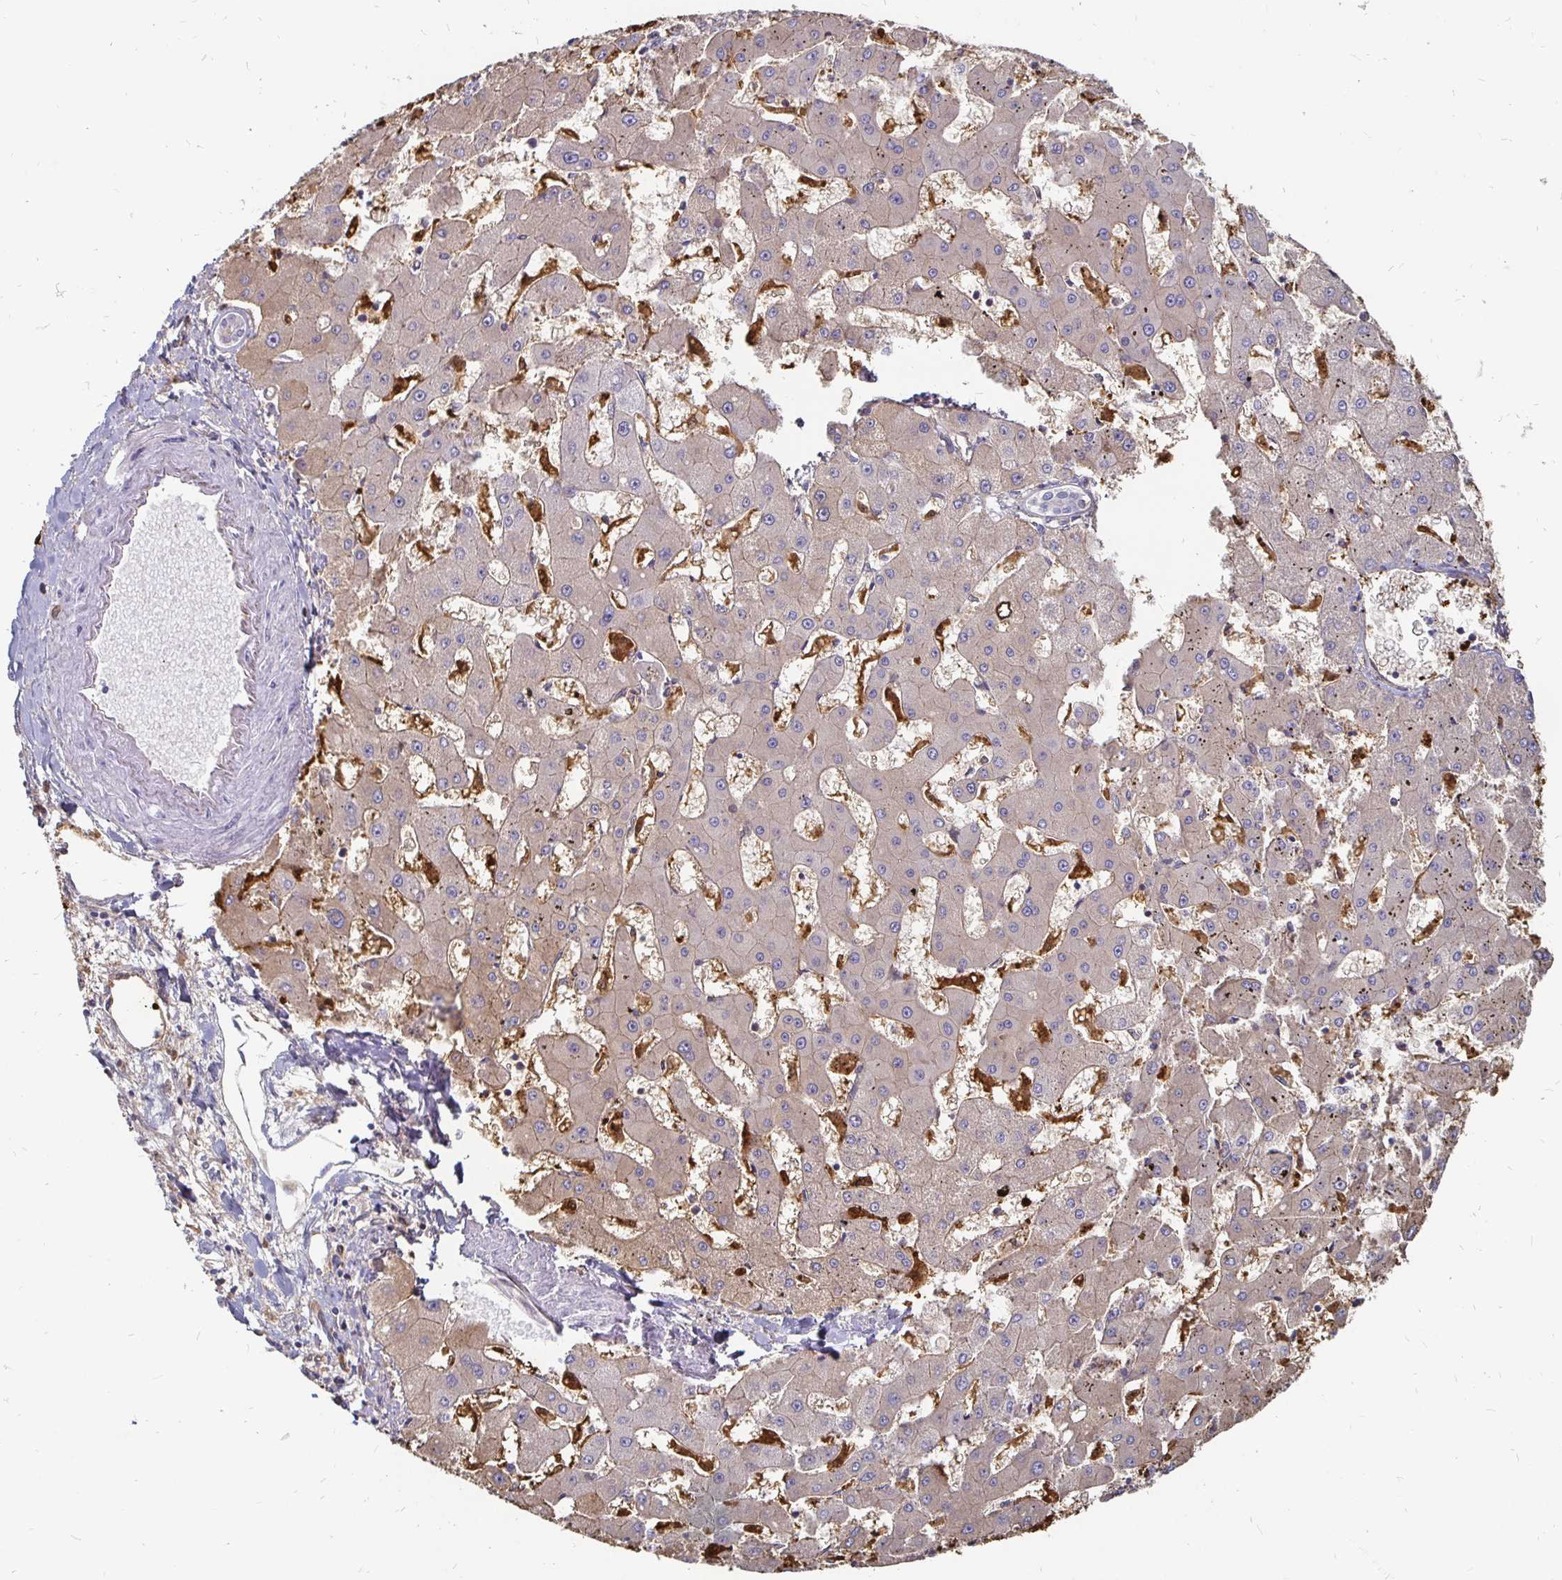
{"staining": {"intensity": "moderate", "quantity": "25%-75%", "location": "cytoplasmic/membranous"}, "tissue": "liver cancer", "cell_type": "Tumor cells", "image_type": "cancer", "snomed": [{"axis": "morphology", "description": "Carcinoma, Hepatocellular, NOS"}, {"axis": "topography", "description": "Liver"}], "caption": "About 25%-75% of tumor cells in liver cancer exhibit moderate cytoplasmic/membranous protein expression as visualized by brown immunohistochemical staining.", "gene": "CCDC85A", "patient": {"sex": "male", "age": 67}}